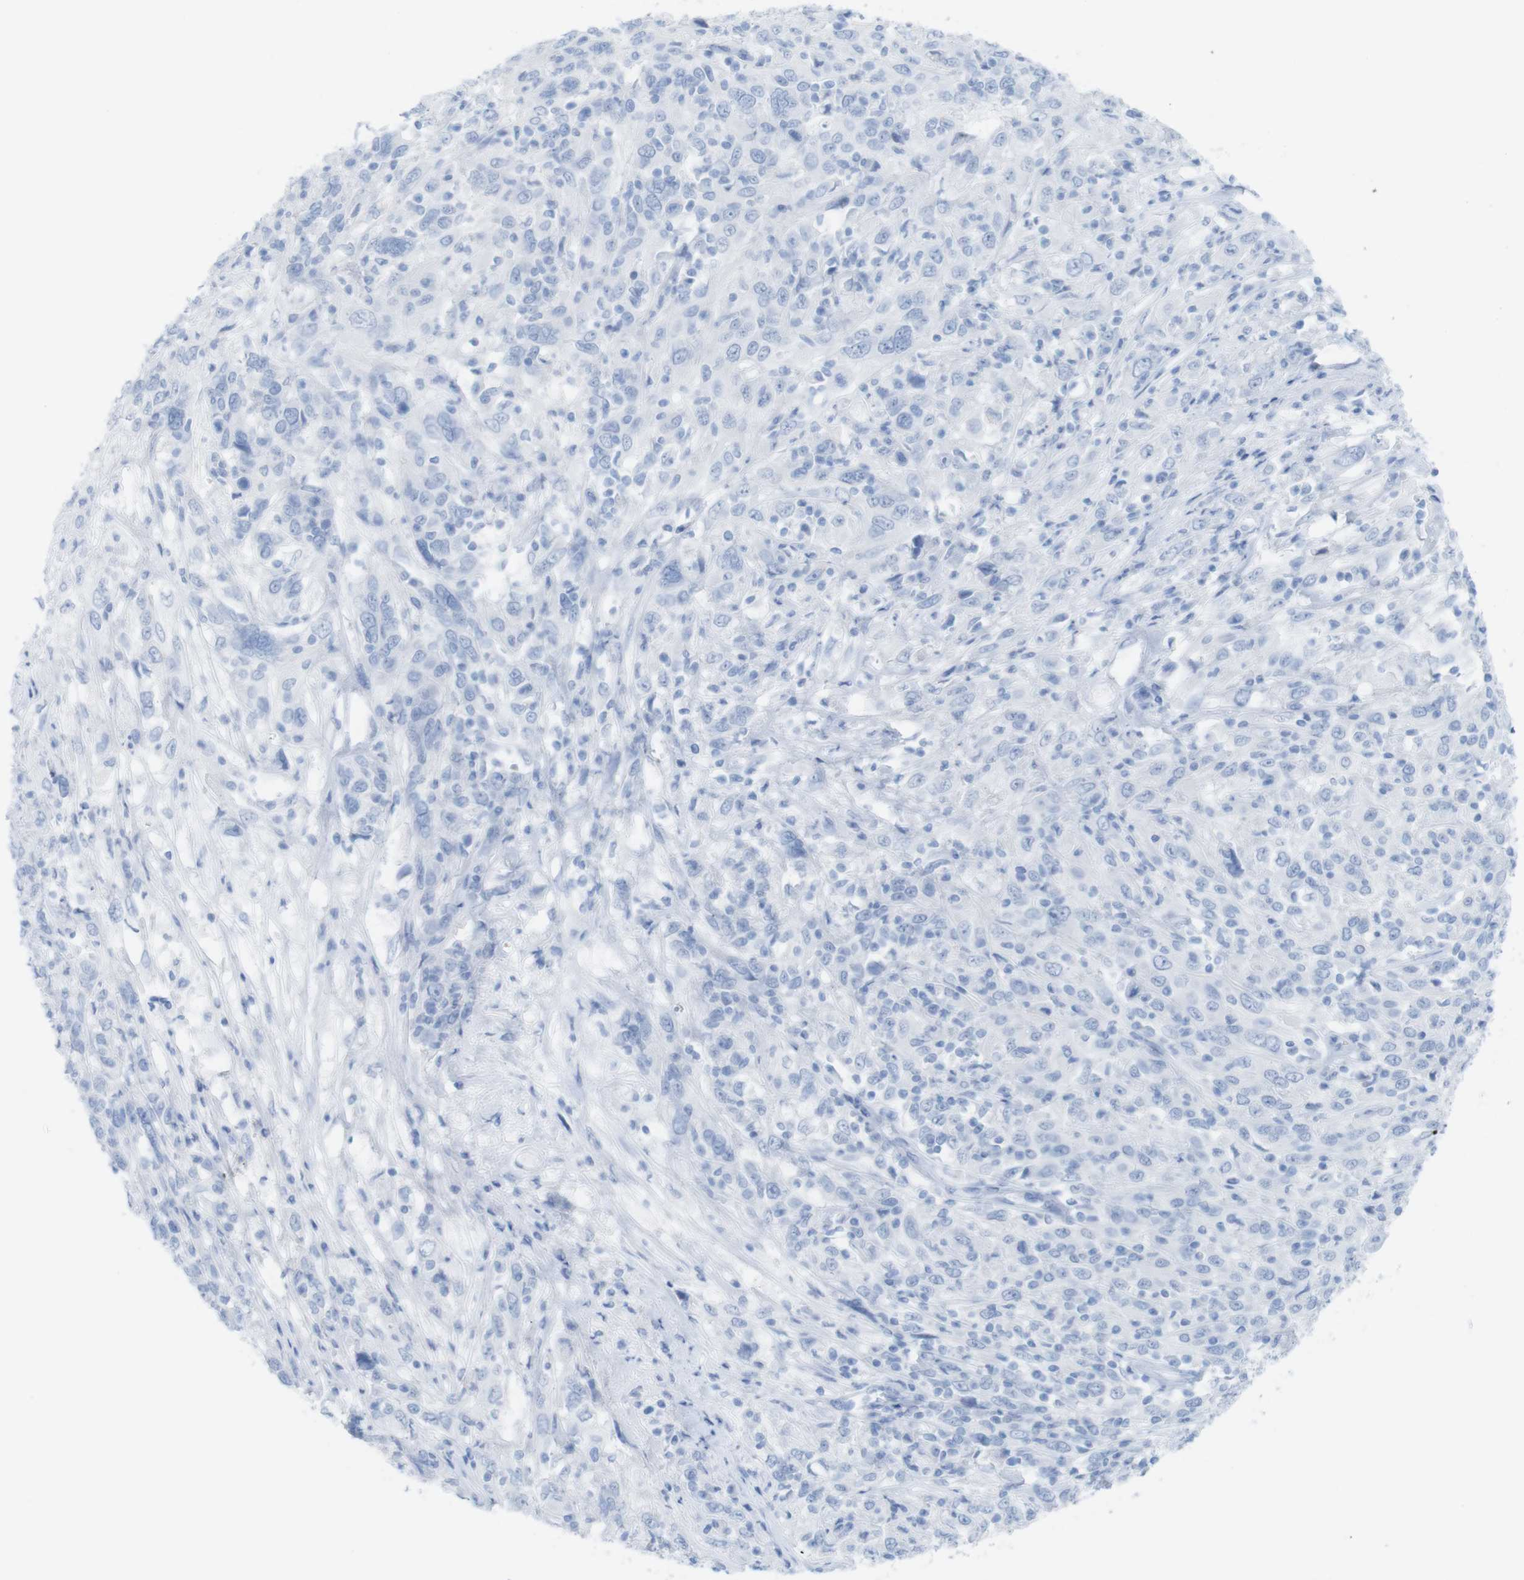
{"staining": {"intensity": "negative", "quantity": "none", "location": "none"}, "tissue": "cervical cancer", "cell_type": "Tumor cells", "image_type": "cancer", "snomed": [{"axis": "morphology", "description": "Squamous cell carcinoma, NOS"}, {"axis": "topography", "description": "Cervix"}], "caption": "Human squamous cell carcinoma (cervical) stained for a protein using immunohistochemistry (IHC) displays no positivity in tumor cells.", "gene": "MYH7", "patient": {"sex": "female", "age": 46}}